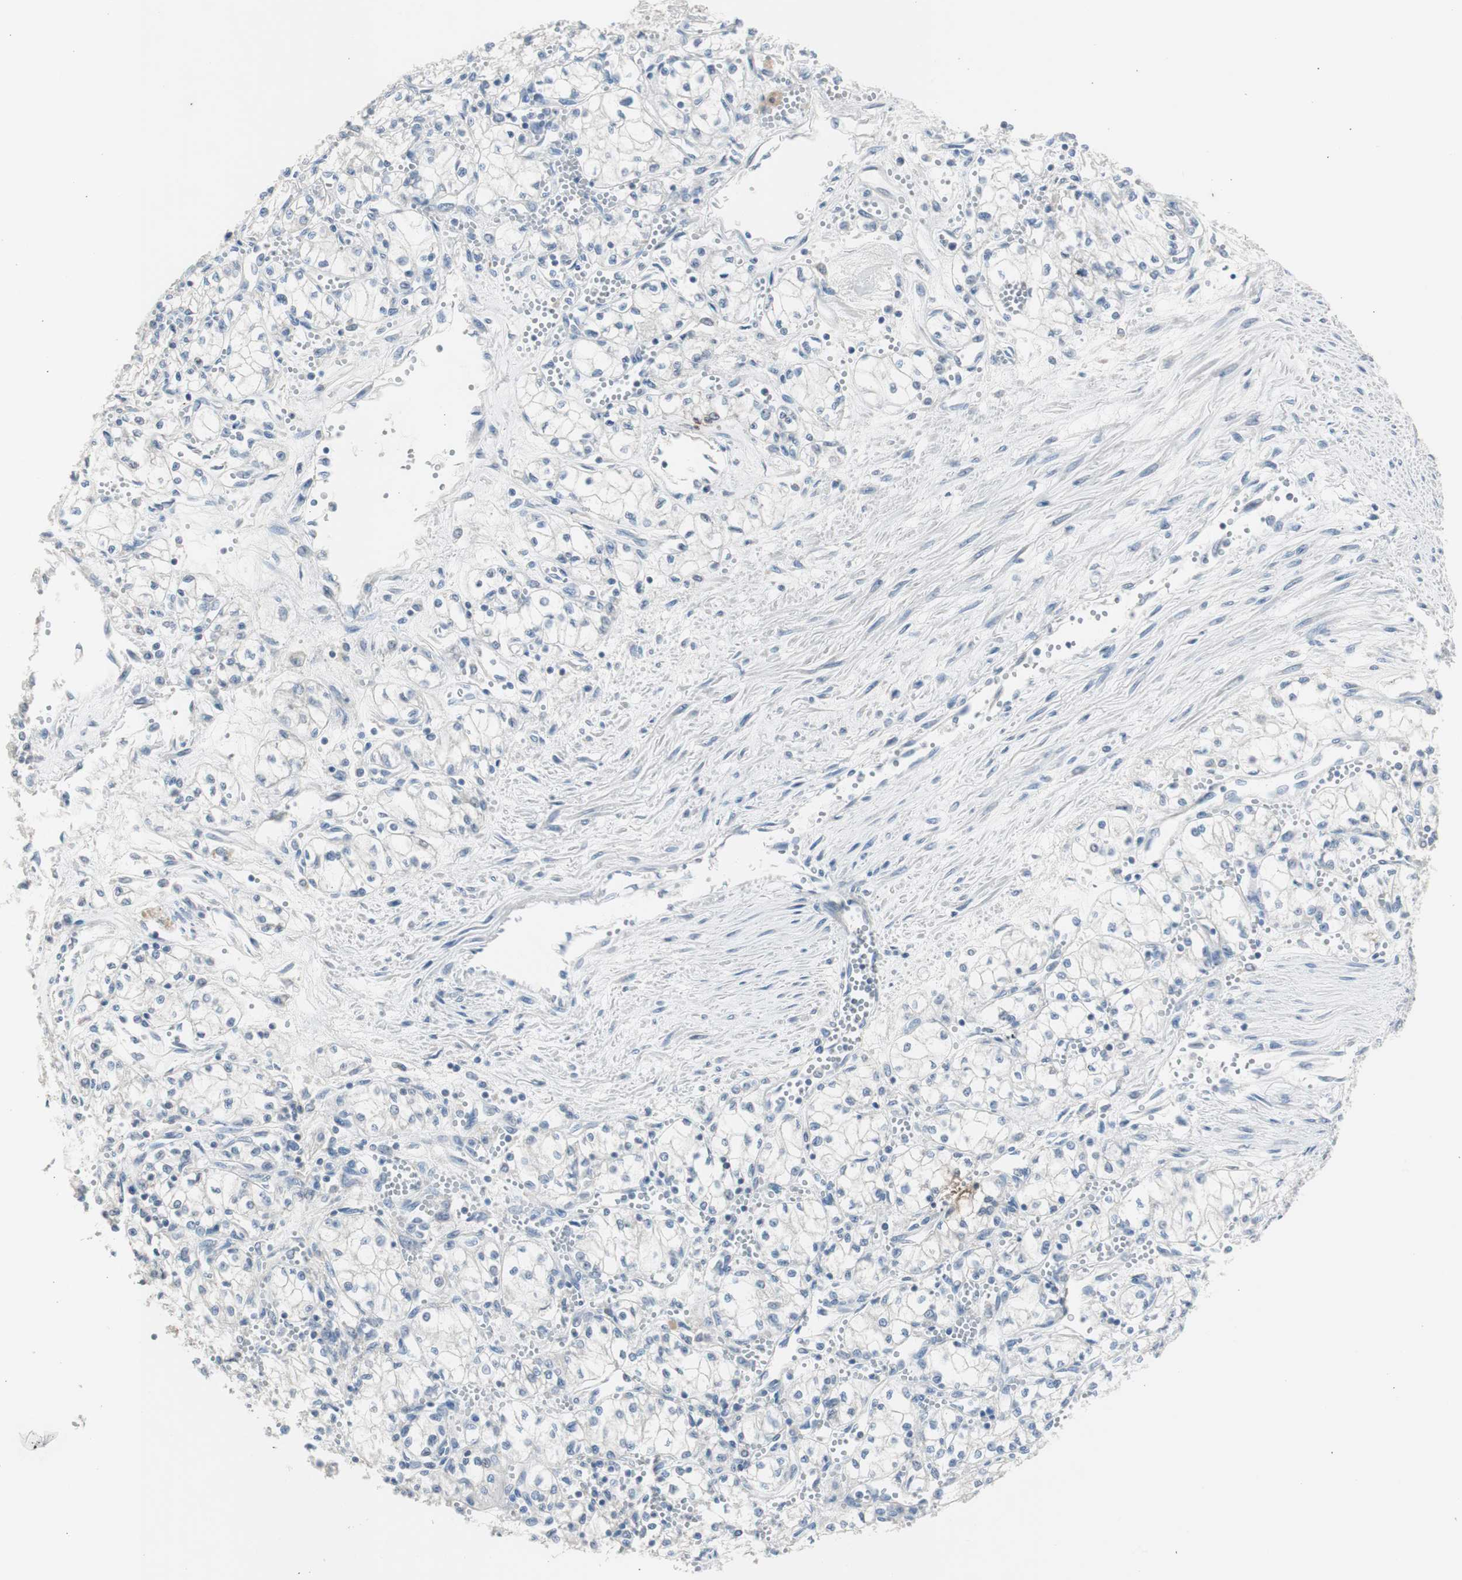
{"staining": {"intensity": "negative", "quantity": "none", "location": "none"}, "tissue": "renal cancer", "cell_type": "Tumor cells", "image_type": "cancer", "snomed": [{"axis": "morphology", "description": "Normal tissue, NOS"}, {"axis": "morphology", "description": "Adenocarcinoma, NOS"}, {"axis": "topography", "description": "Kidney"}], "caption": "IHC image of neoplastic tissue: human renal adenocarcinoma stained with DAB reveals no significant protein positivity in tumor cells.", "gene": "TK1", "patient": {"sex": "male", "age": 59}}